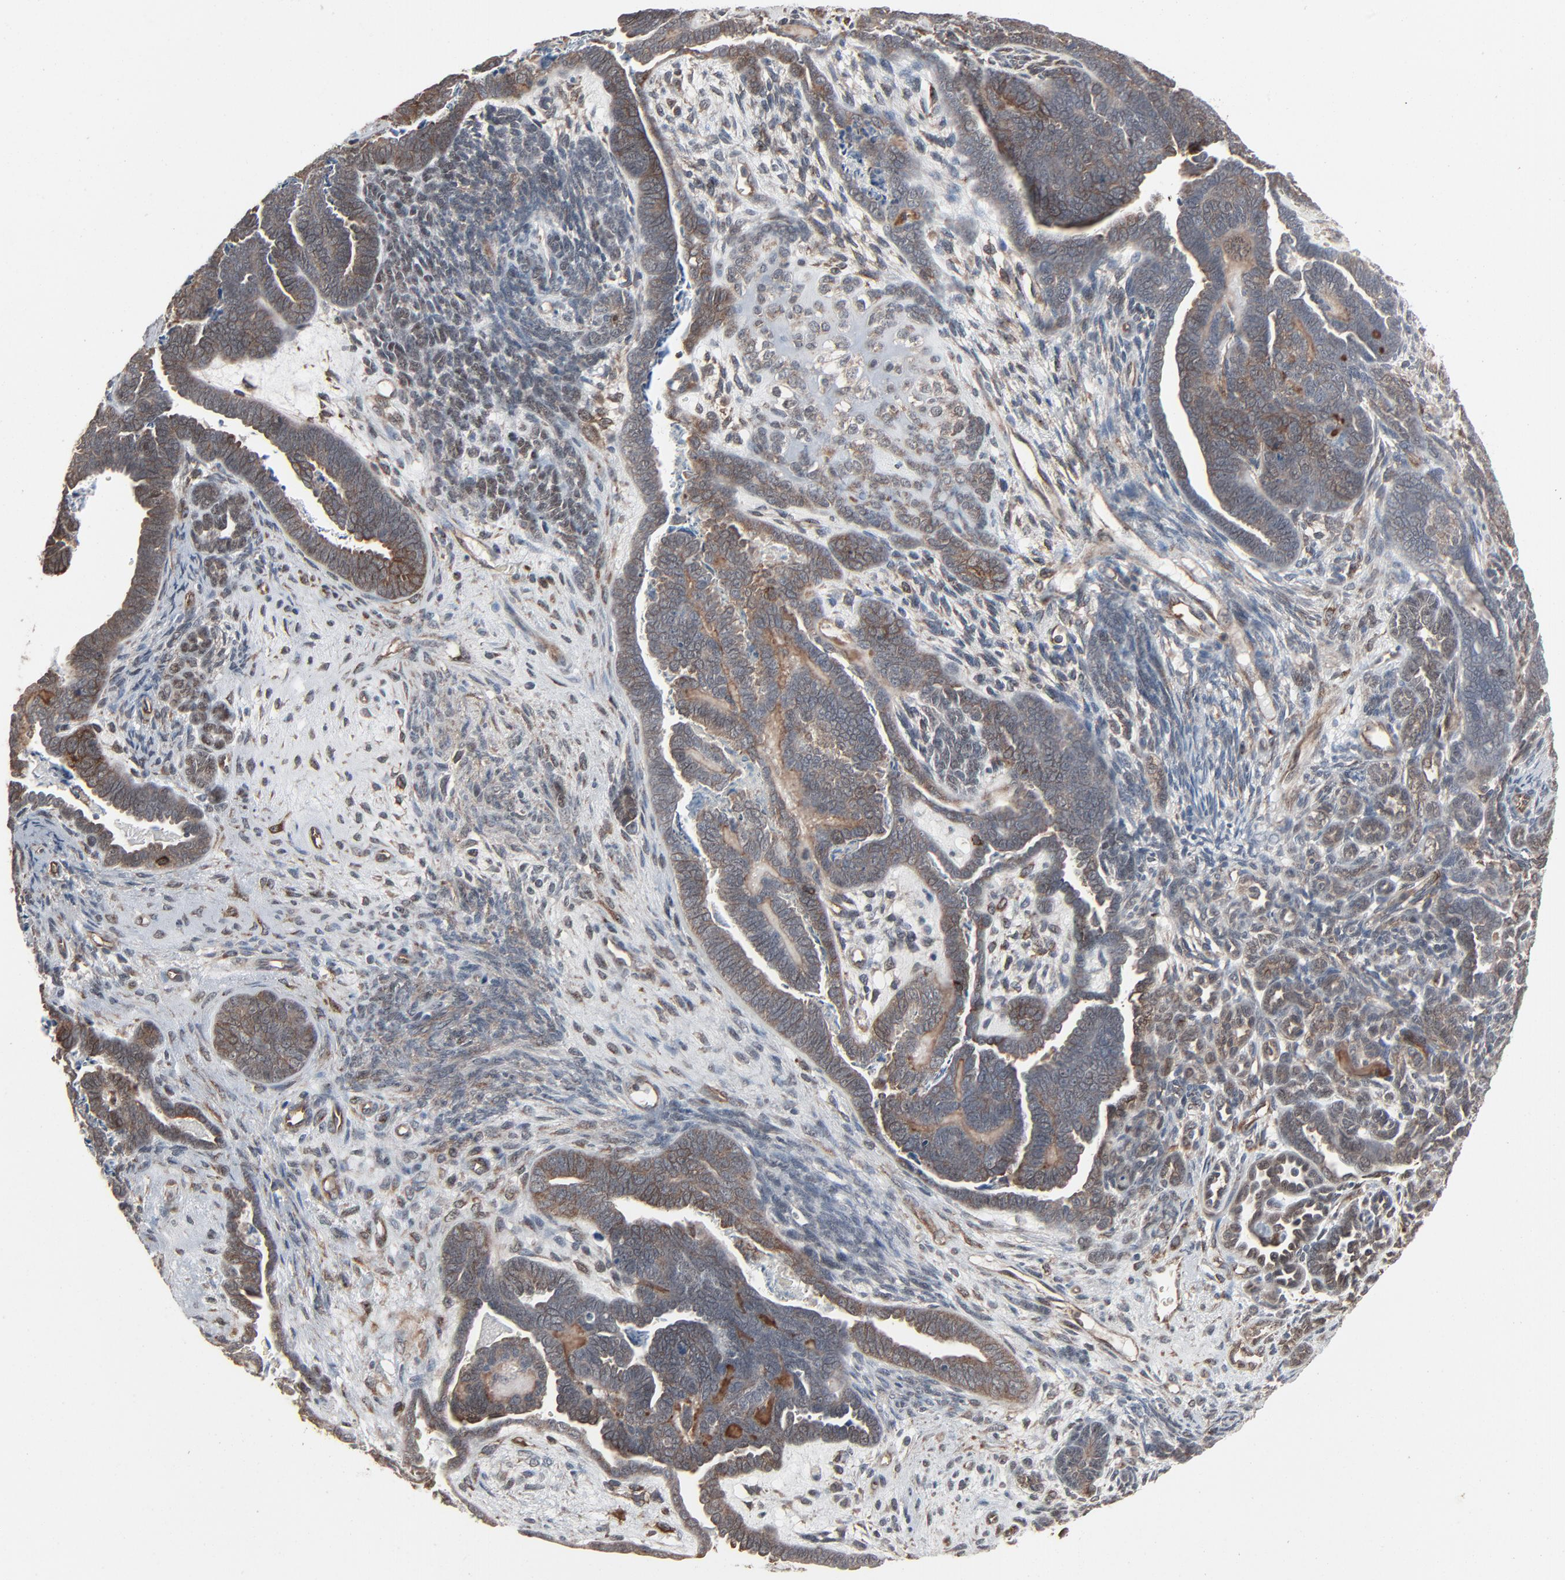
{"staining": {"intensity": "moderate", "quantity": "25%-75%", "location": "cytoplasmic/membranous"}, "tissue": "endometrial cancer", "cell_type": "Tumor cells", "image_type": "cancer", "snomed": [{"axis": "morphology", "description": "Neoplasm, malignant, NOS"}, {"axis": "topography", "description": "Endometrium"}], "caption": "Endometrial cancer (neoplasm (malignant)) stained with DAB immunohistochemistry (IHC) shows medium levels of moderate cytoplasmic/membranous expression in about 25%-75% of tumor cells.", "gene": "OPTN", "patient": {"sex": "female", "age": 74}}